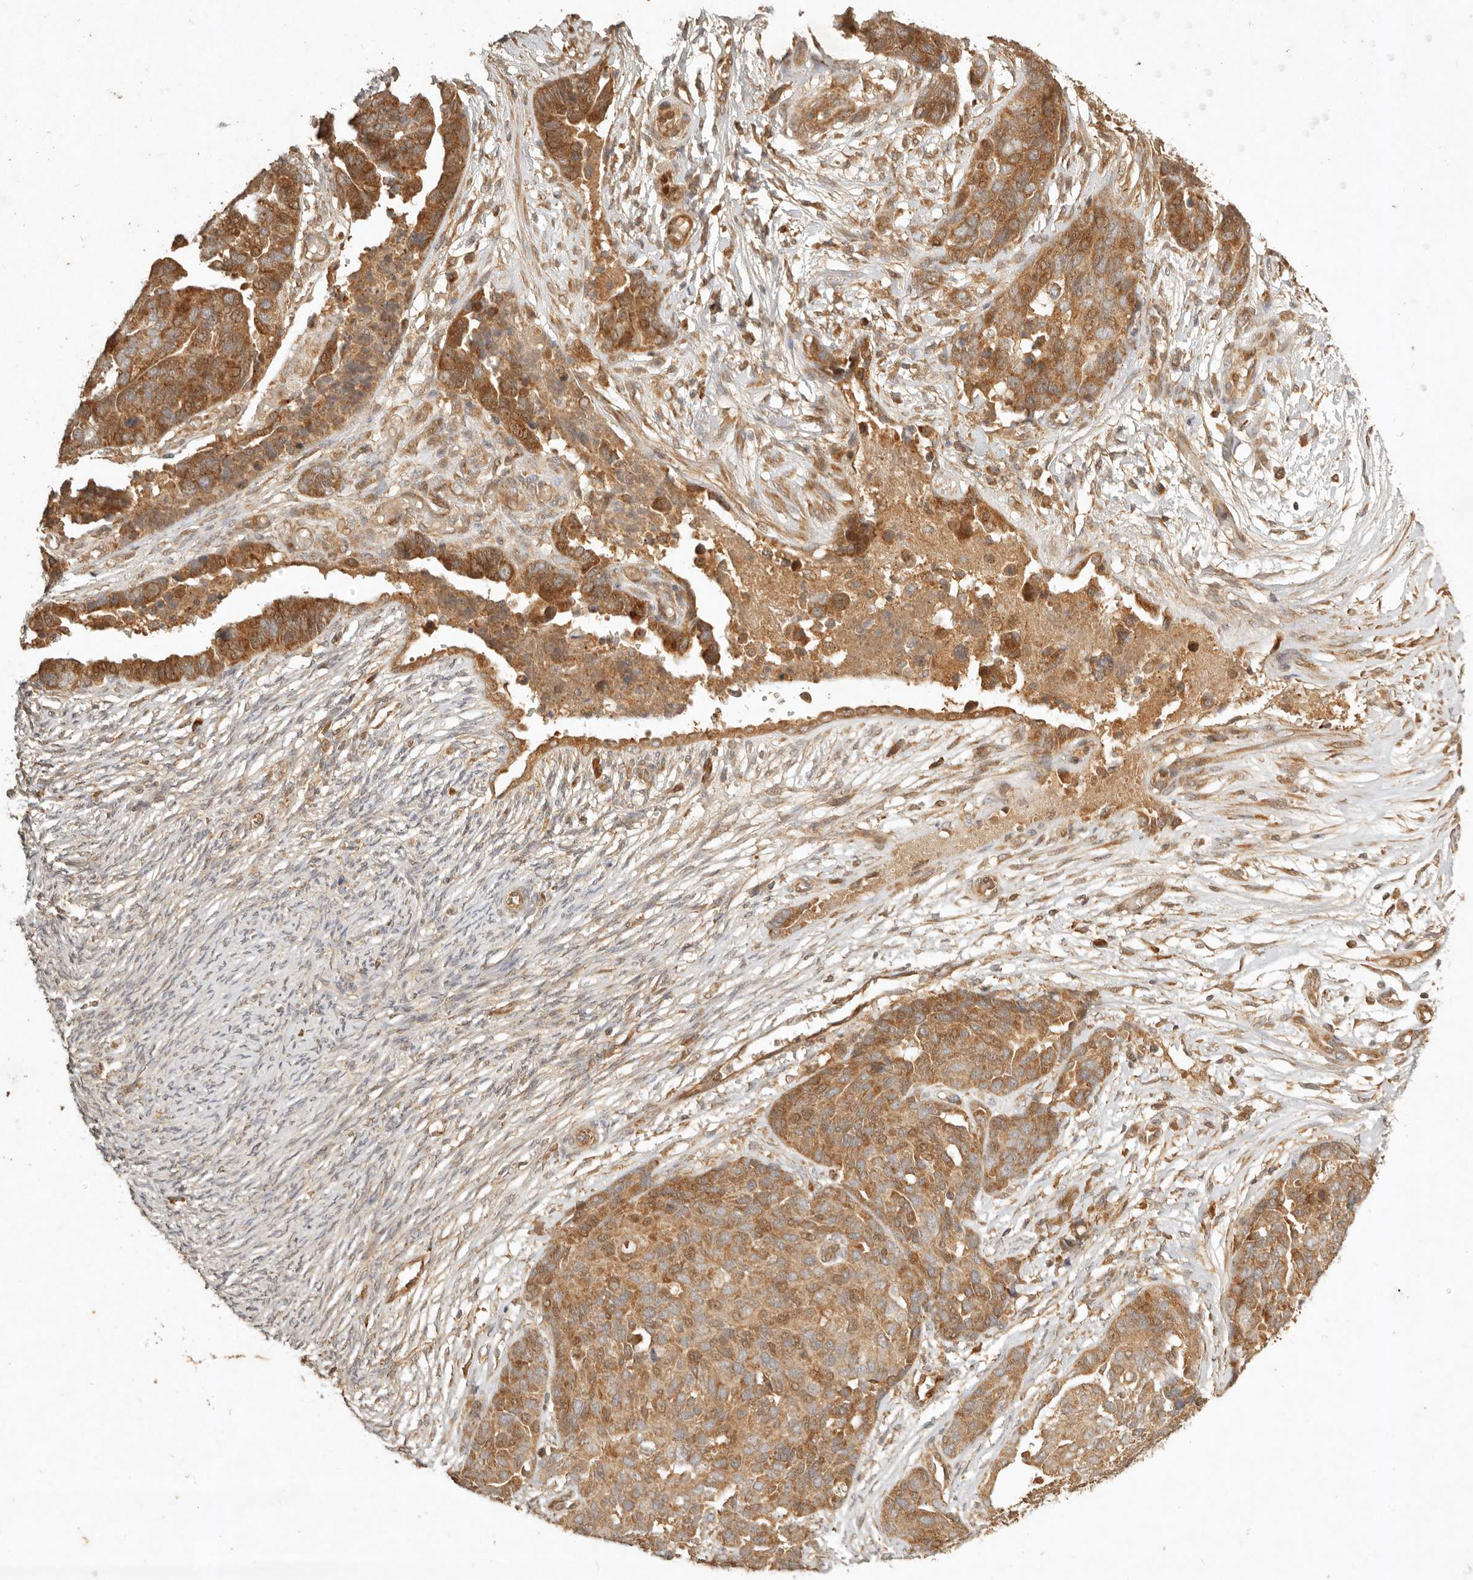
{"staining": {"intensity": "moderate", "quantity": ">75%", "location": "cytoplasmic/membranous"}, "tissue": "ovarian cancer", "cell_type": "Tumor cells", "image_type": "cancer", "snomed": [{"axis": "morphology", "description": "Cystadenocarcinoma, serous, NOS"}, {"axis": "topography", "description": "Ovary"}], "caption": "A histopathology image showing moderate cytoplasmic/membranous staining in approximately >75% of tumor cells in ovarian cancer (serous cystadenocarcinoma), as visualized by brown immunohistochemical staining.", "gene": "CLEC4C", "patient": {"sex": "female", "age": 44}}